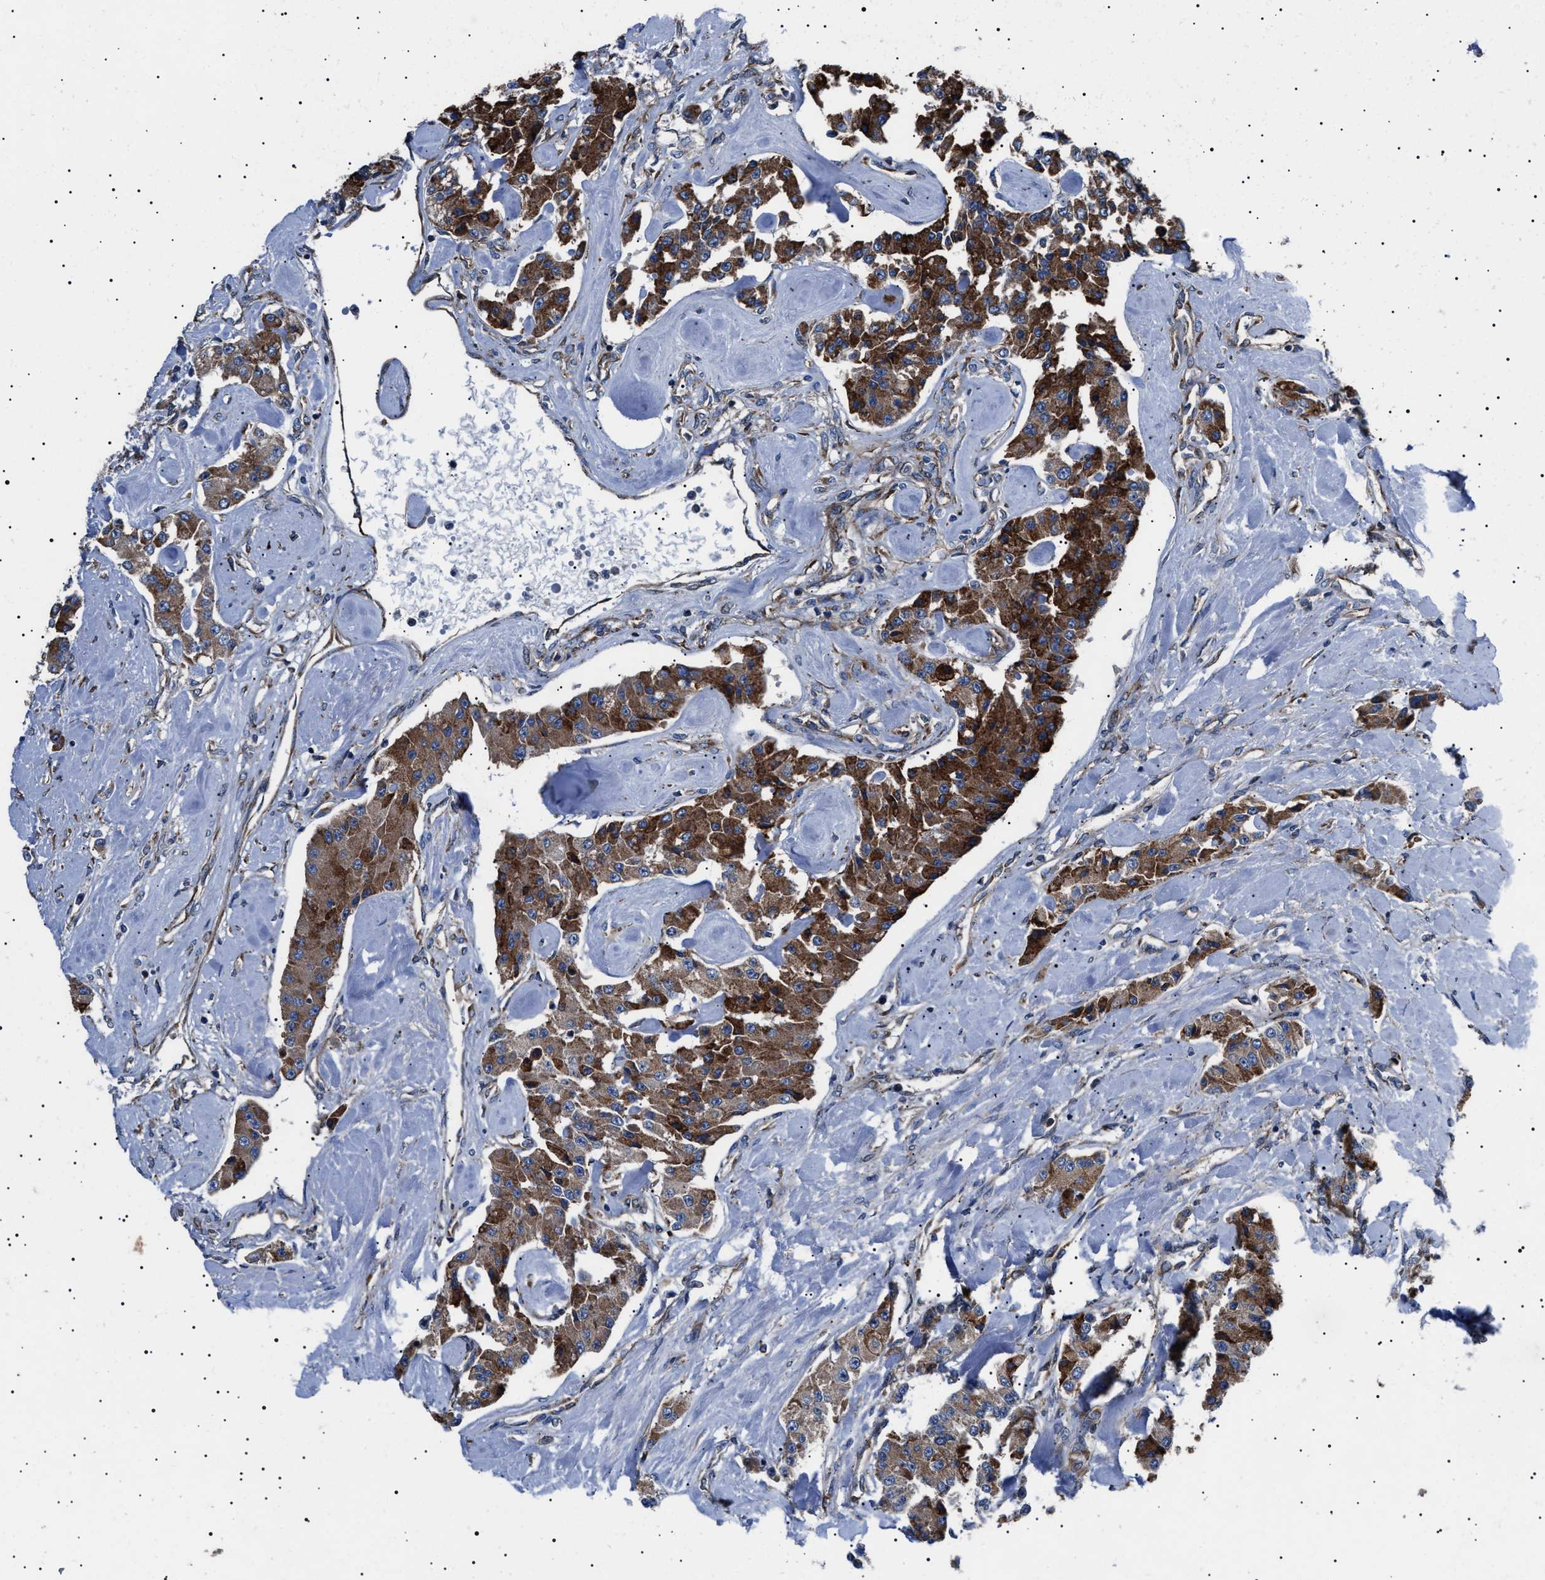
{"staining": {"intensity": "strong", "quantity": ">75%", "location": "cytoplasmic/membranous"}, "tissue": "carcinoid", "cell_type": "Tumor cells", "image_type": "cancer", "snomed": [{"axis": "morphology", "description": "Carcinoid, malignant, NOS"}, {"axis": "topography", "description": "Pancreas"}], "caption": "Tumor cells reveal high levels of strong cytoplasmic/membranous staining in about >75% of cells in carcinoid.", "gene": "TOP1MT", "patient": {"sex": "male", "age": 41}}